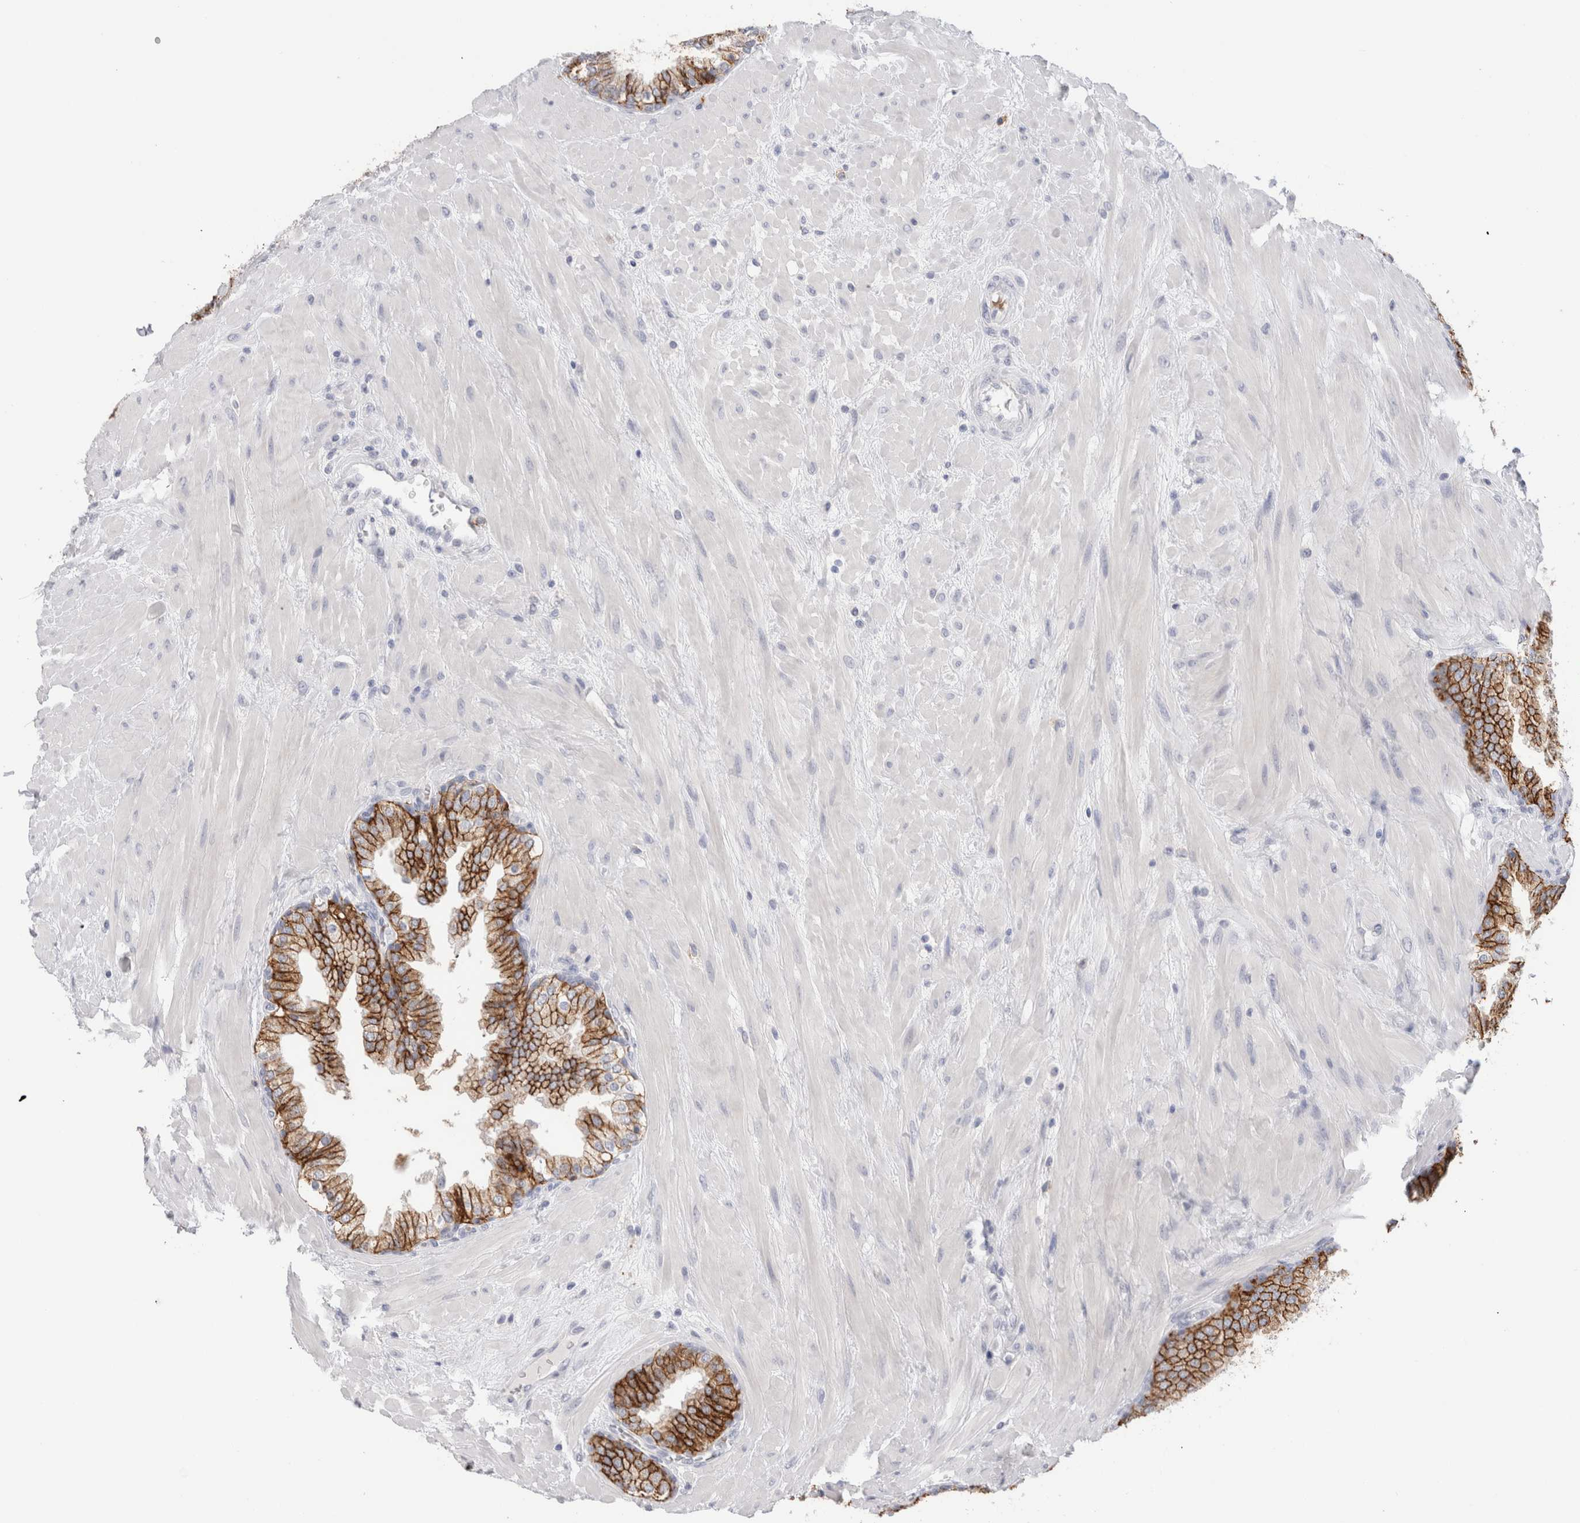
{"staining": {"intensity": "strong", "quantity": "25%-75%", "location": "cytoplasmic/membranous"}, "tissue": "prostate", "cell_type": "Glandular cells", "image_type": "normal", "snomed": [{"axis": "morphology", "description": "Normal tissue, NOS"}, {"axis": "topography", "description": "Prostate"}], "caption": "A histopathology image of prostate stained for a protein demonstrates strong cytoplasmic/membranous brown staining in glandular cells. The protein of interest is stained brown, and the nuclei are stained in blue (DAB IHC with brightfield microscopy, high magnification).", "gene": "CD38", "patient": {"sex": "male", "age": 51}}